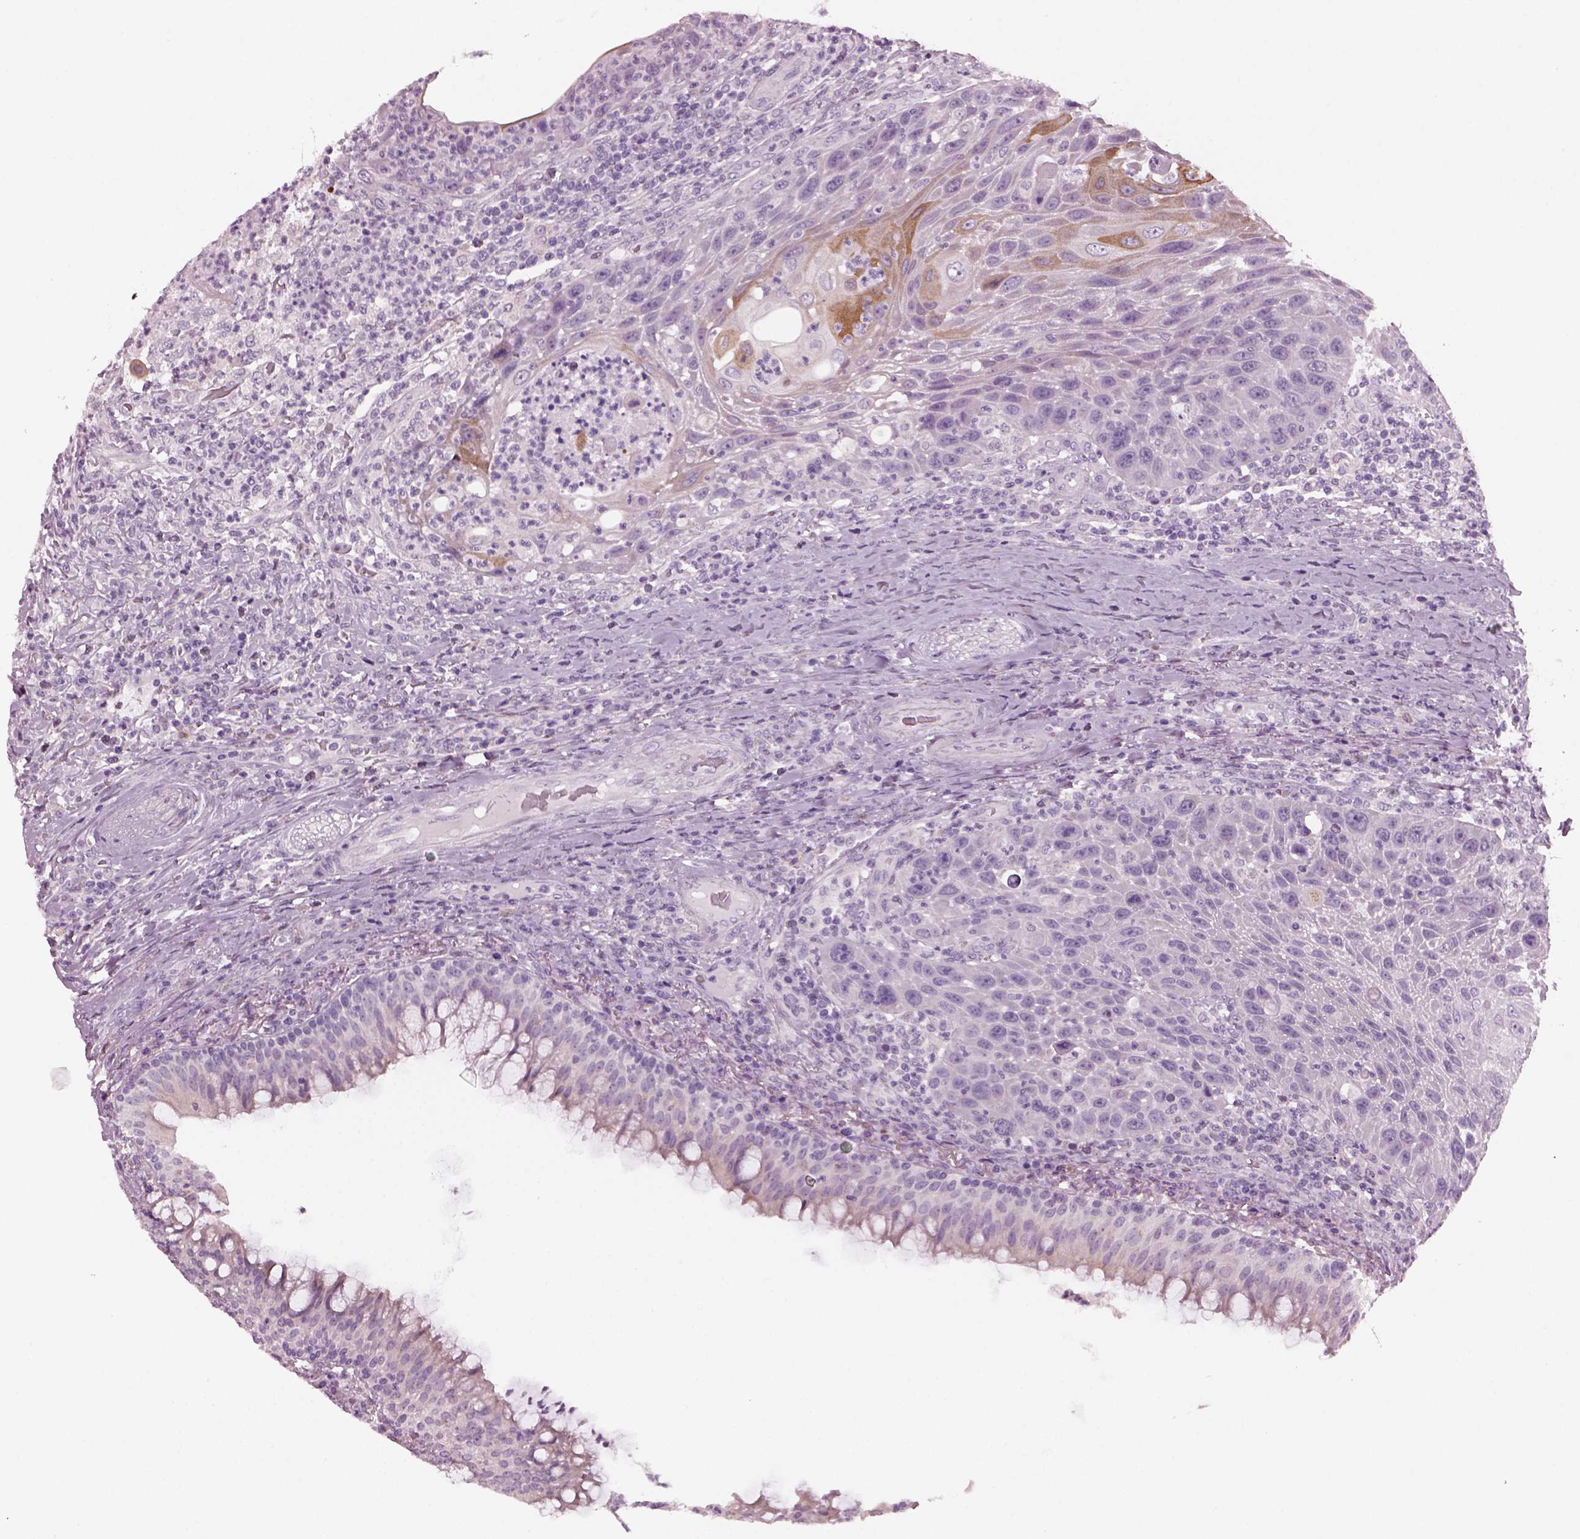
{"staining": {"intensity": "negative", "quantity": "none", "location": "none"}, "tissue": "head and neck cancer", "cell_type": "Tumor cells", "image_type": "cancer", "snomed": [{"axis": "morphology", "description": "Squamous cell carcinoma, NOS"}, {"axis": "topography", "description": "Head-Neck"}], "caption": "Micrograph shows no protein positivity in tumor cells of head and neck cancer tissue.", "gene": "PRR9", "patient": {"sex": "male", "age": 69}}